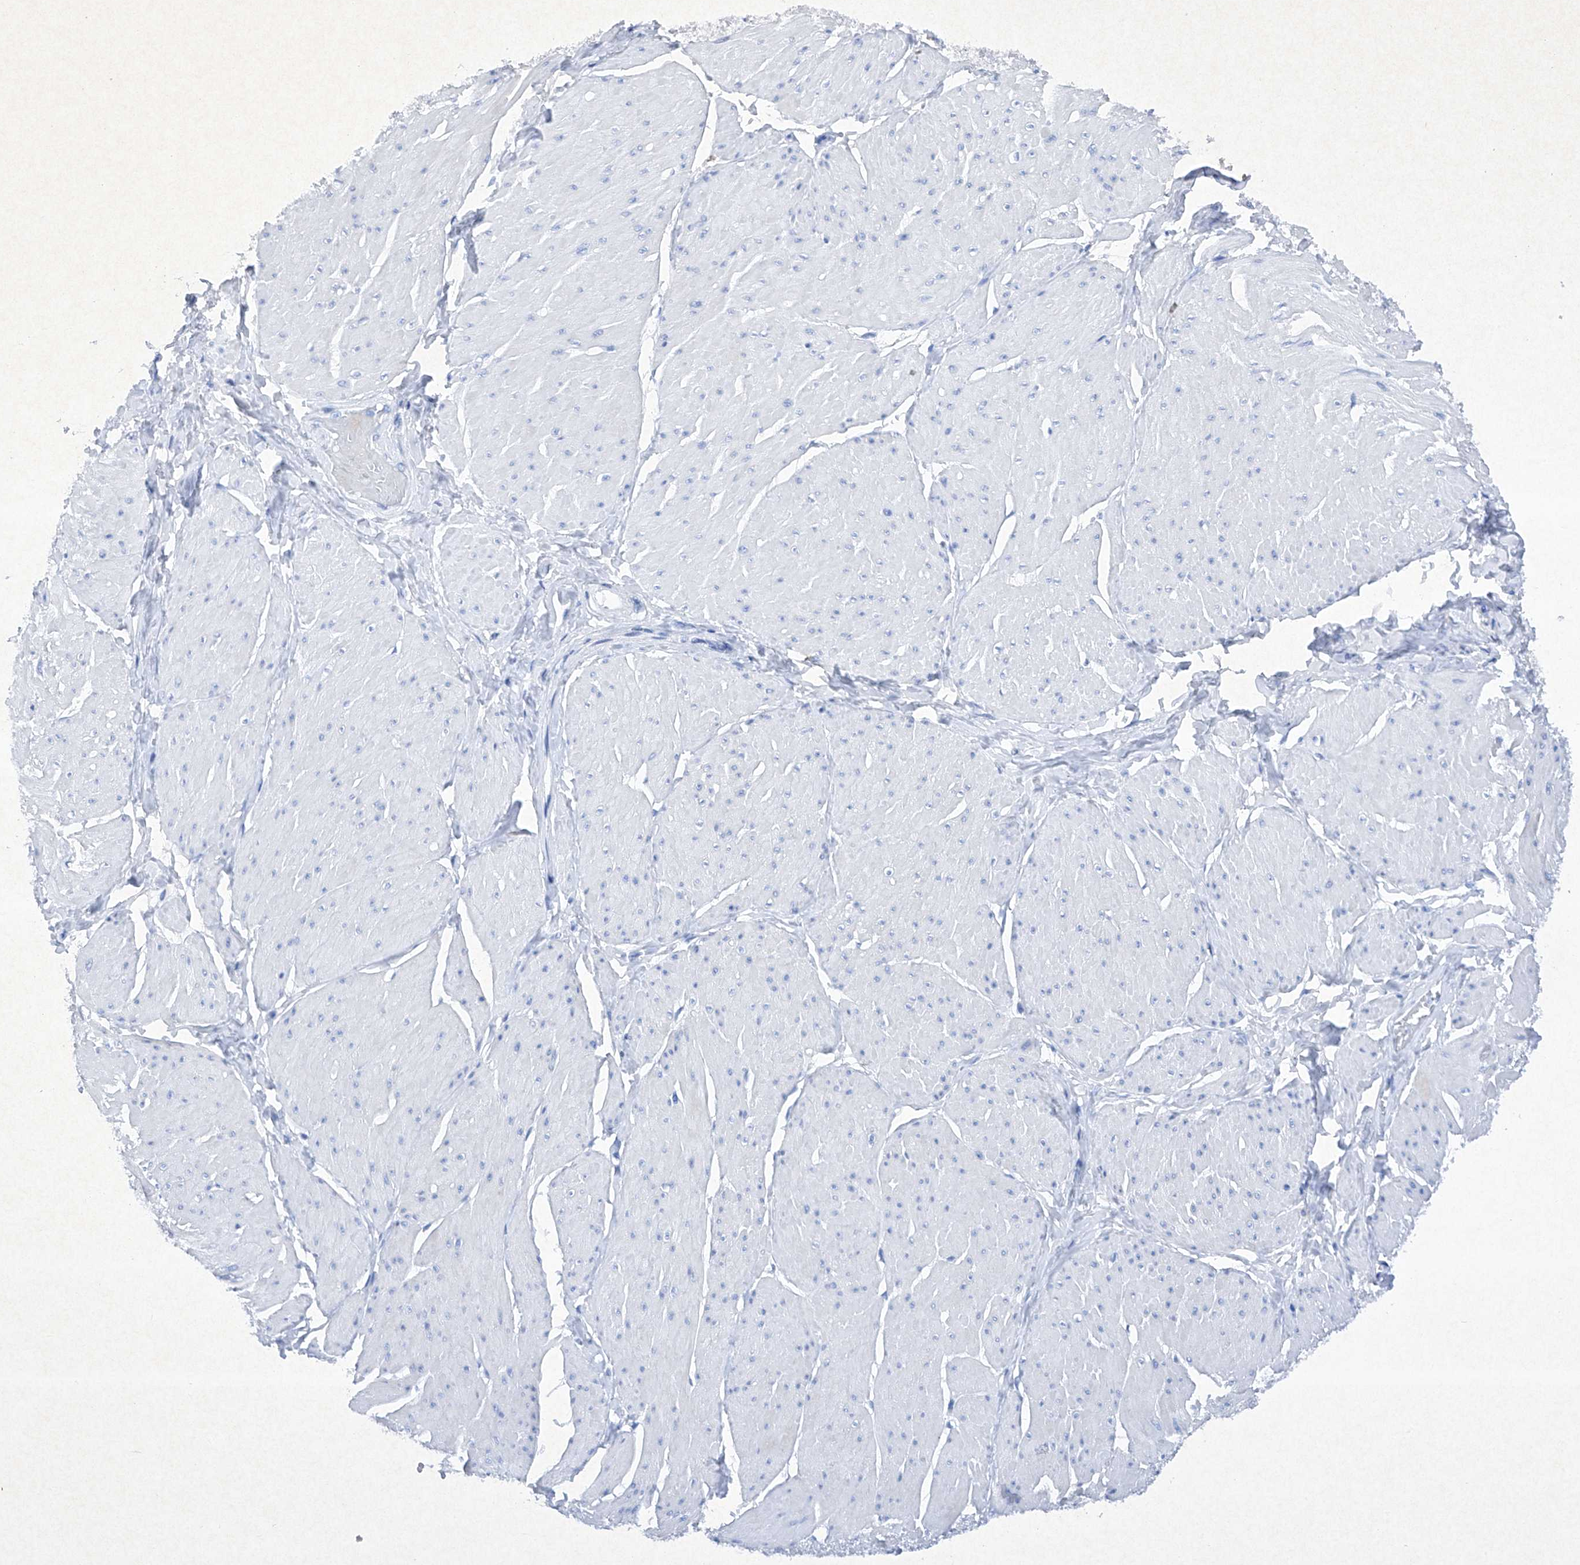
{"staining": {"intensity": "negative", "quantity": "none", "location": "none"}, "tissue": "smooth muscle", "cell_type": "Smooth muscle cells", "image_type": "normal", "snomed": [{"axis": "morphology", "description": "Urothelial carcinoma, High grade"}, {"axis": "topography", "description": "Urinary bladder"}], "caption": "The immunohistochemistry (IHC) photomicrograph has no significant expression in smooth muscle cells of smooth muscle. (DAB immunohistochemistry (IHC), high magnification).", "gene": "BARX2", "patient": {"sex": "male", "age": 46}}